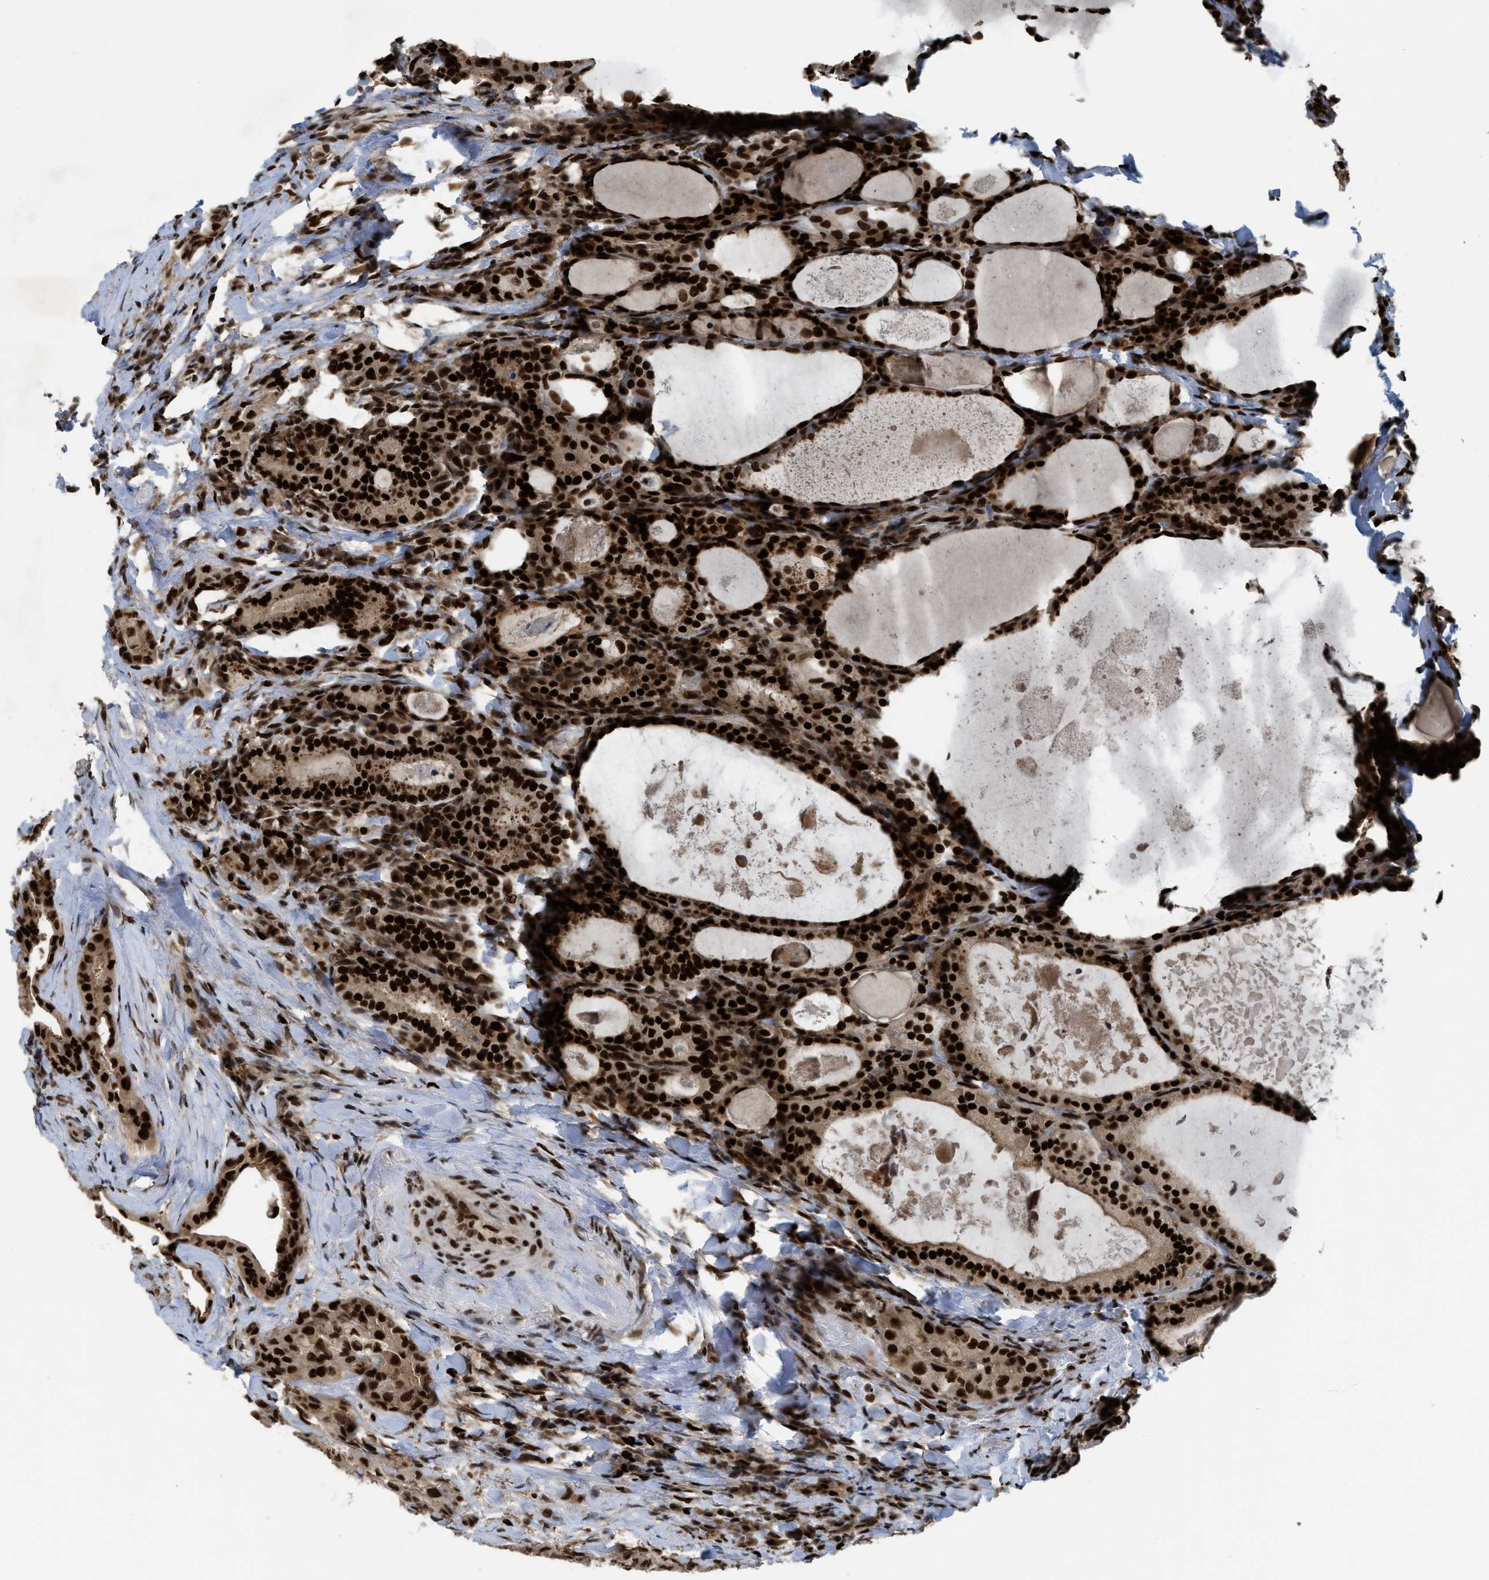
{"staining": {"intensity": "strong", "quantity": ">75%", "location": "nuclear"}, "tissue": "thyroid cancer", "cell_type": "Tumor cells", "image_type": "cancer", "snomed": [{"axis": "morphology", "description": "Papillary adenocarcinoma, NOS"}, {"axis": "topography", "description": "Thyroid gland"}], "caption": "A micrograph showing strong nuclear expression in approximately >75% of tumor cells in thyroid cancer (papillary adenocarcinoma), as visualized by brown immunohistochemical staining.", "gene": "RFX5", "patient": {"sex": "female", "age": 42}}